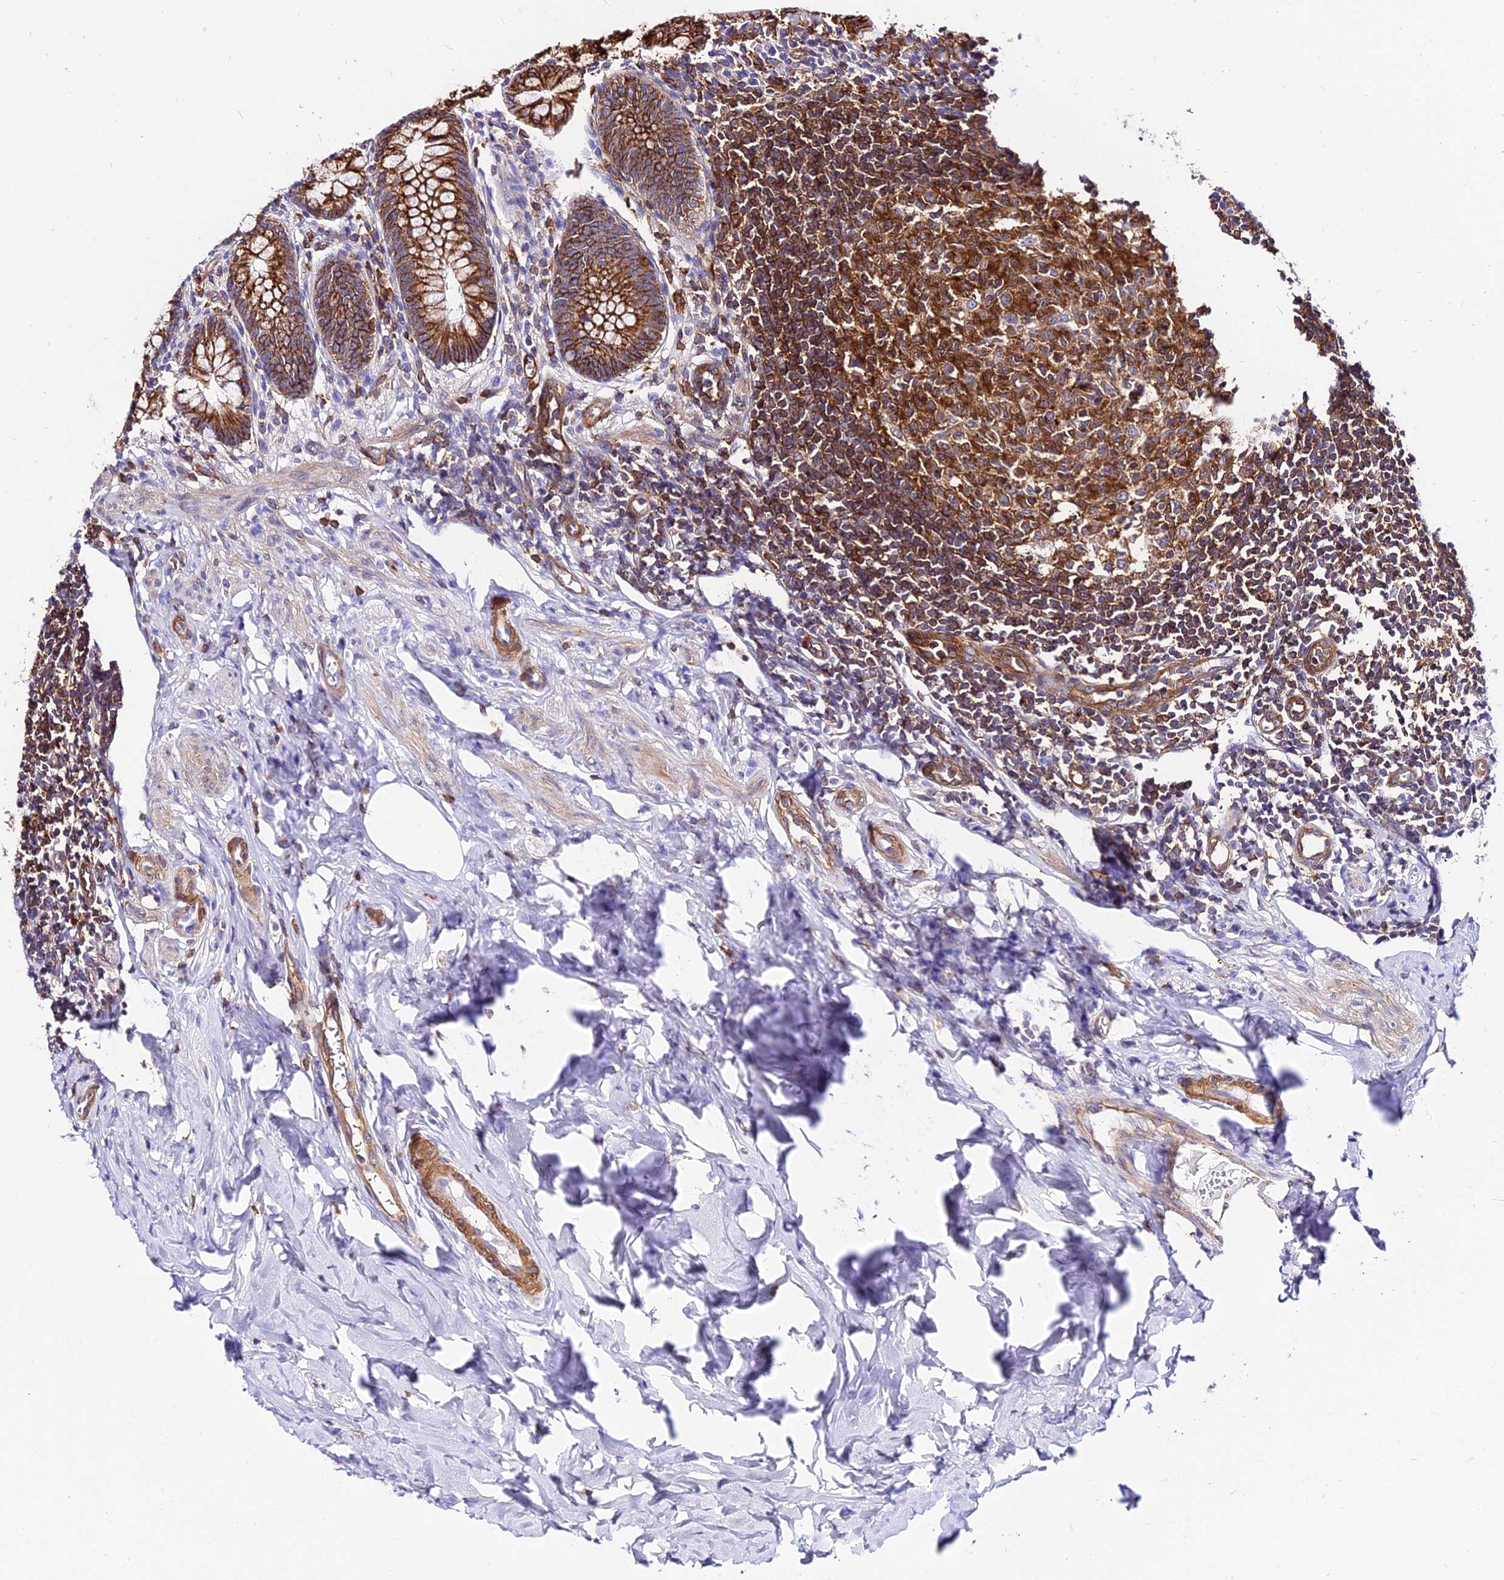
{"staining": {"intensity": "strong", "quantity": ">75%", "location": "cytoplasmic/membranous"}, "tissue": "appendix", "cell_type": "Glandular cells", "image_type": "normal", "snomed": [{"axis": "morphology", "description": "Normal tissue, NOS"}, {"axis": "topography", "description": "Appendix"}], "caption": "Immunohistochemistry (IHC) (DAB (3,3'-diaminobenzidine)) staining of benign human appendix displays strong cytoplasmic/membranous protein staining in approximately >75% of glandular cells. The protein of interest is shown in brown color, while the nuclei are stained blue.", "gene": "CSRP1", "patient": {"sex": "female", "age": 33}}